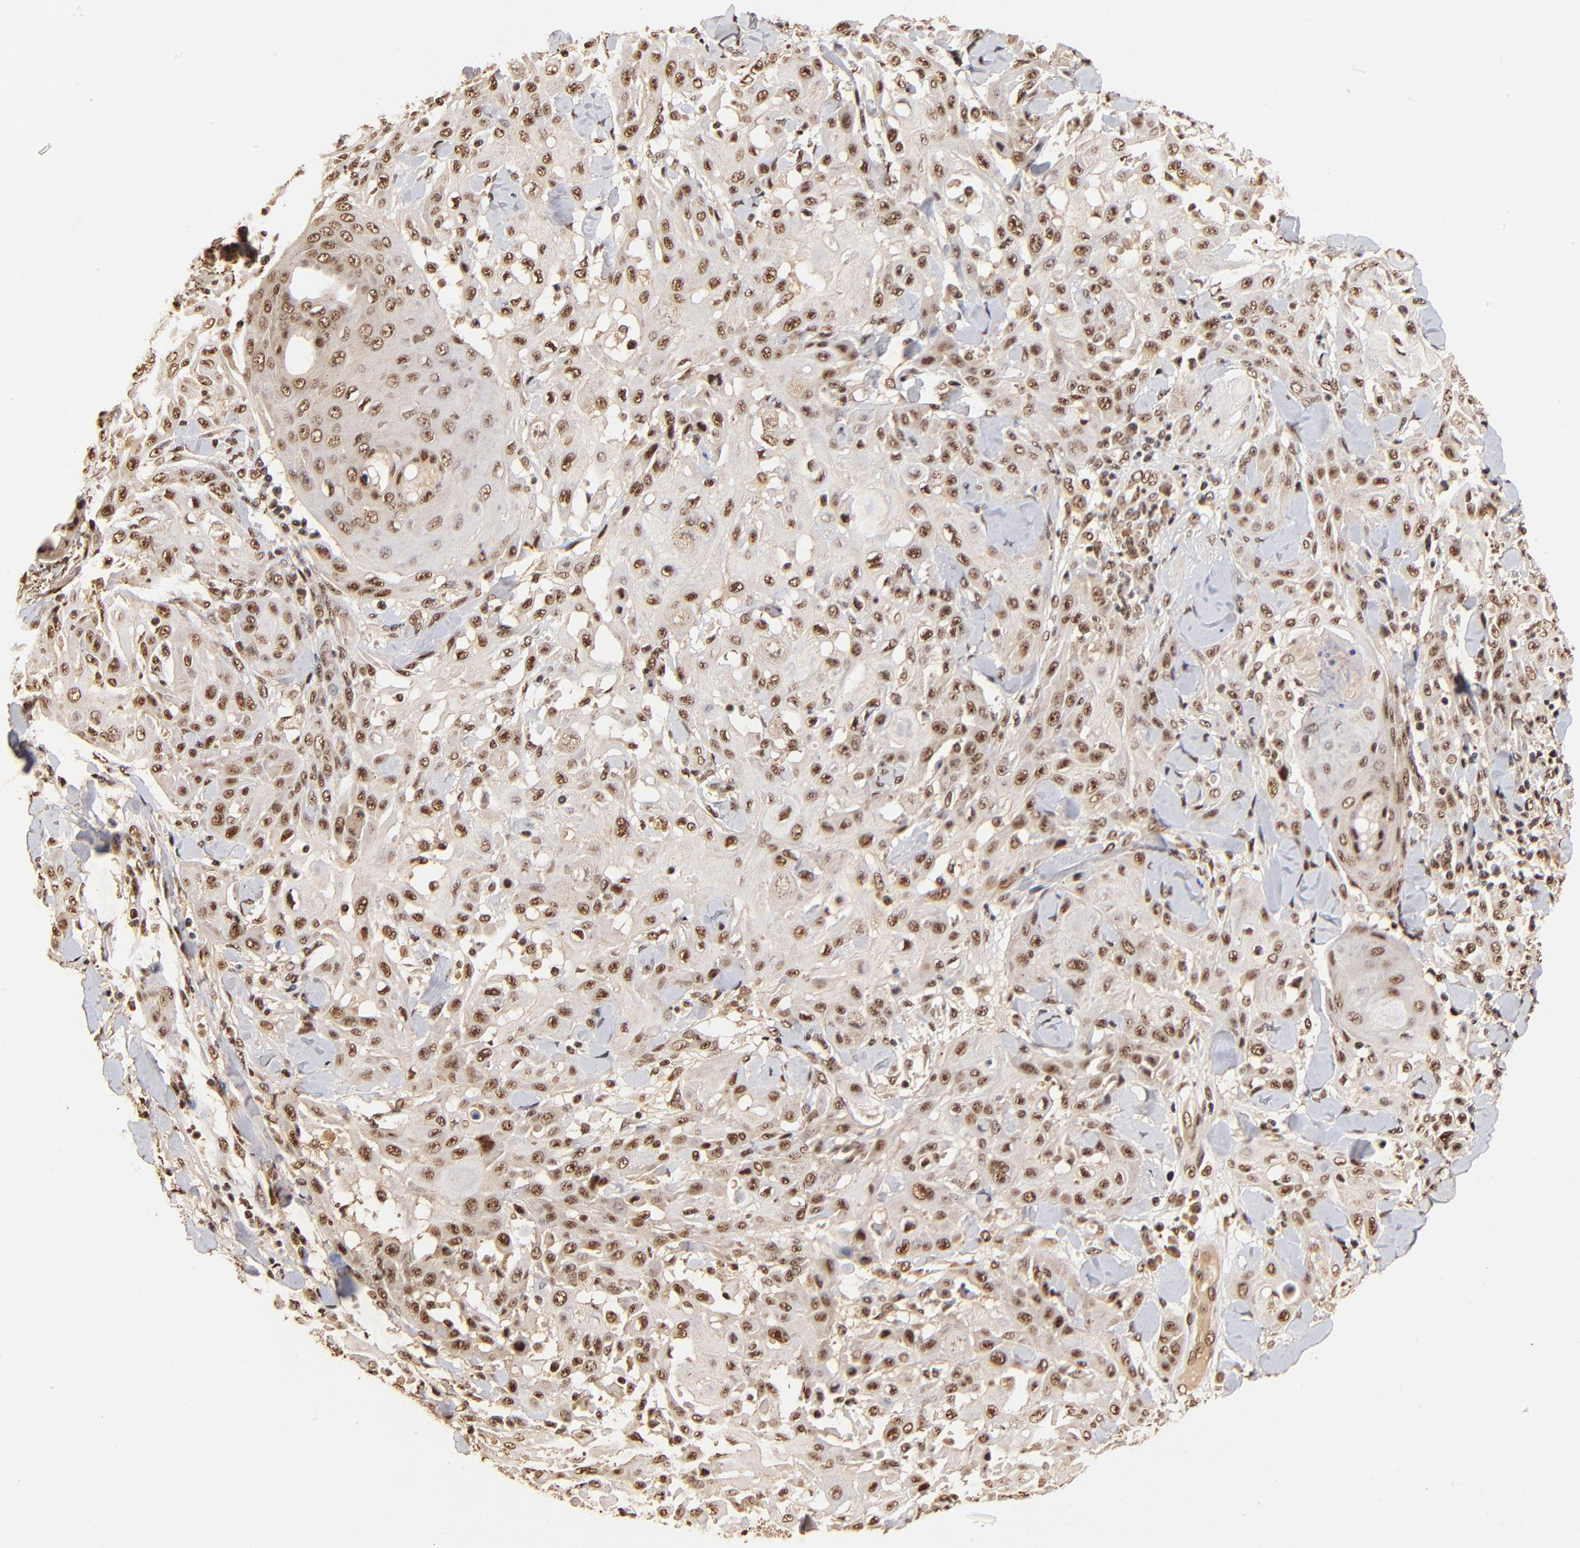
{"staining": {"intensity": "strong", "quantity": ">75%", "location": "nuclear"}, "tissue": "skin cancer", "cell_type": "Tumor cells", "image_type": "cancer", "snomed": [{"axis": "morphology", "description": "Squamous cell carcinoma, NOS"}, {"axis": "topography", "description": "Skin"}], "caption": "Immunohistochemical staining of human skin squamous cell carcinoma exhibits high levels of strong nuclear positivity in about >75% of tumor cells.", "gene": "MED12", "patient": {"sex": "male", "age": 24}}